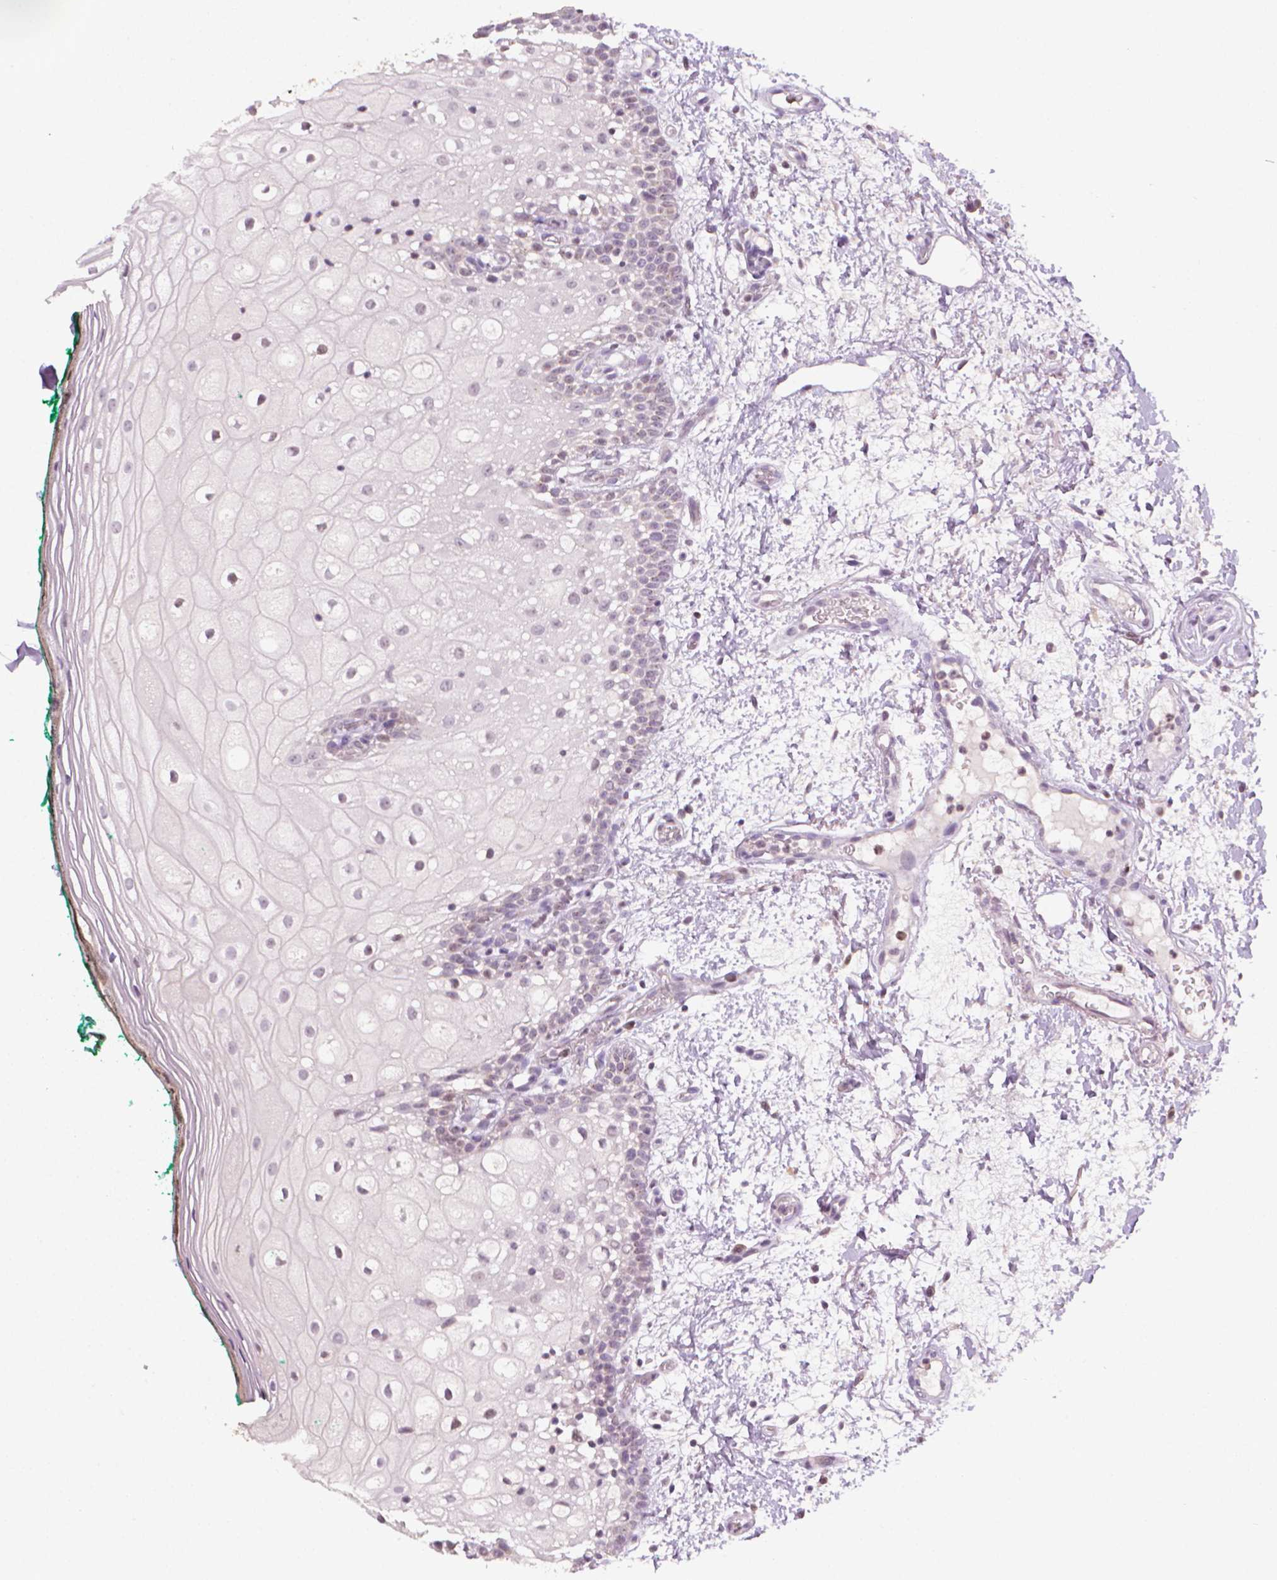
{"staining": {"intensity": "negative", "quantity": "none", "location": "none"}, "tissue": "oral mucosa", "cell_type": "Squamous epithelial cells", "image_type": "normal", "snomed": [{"axis": "morphology", "description": "Normal tissue, NOS"}, {"axis": "topography", "description": "Oral tissue"}], "caption": "This is an IHC image of unremarkable human oral mucosa. There is no expression in squamous epithelial cells.", "gene": "NCAN", "patient": {"sex": "female", "age": 83}}